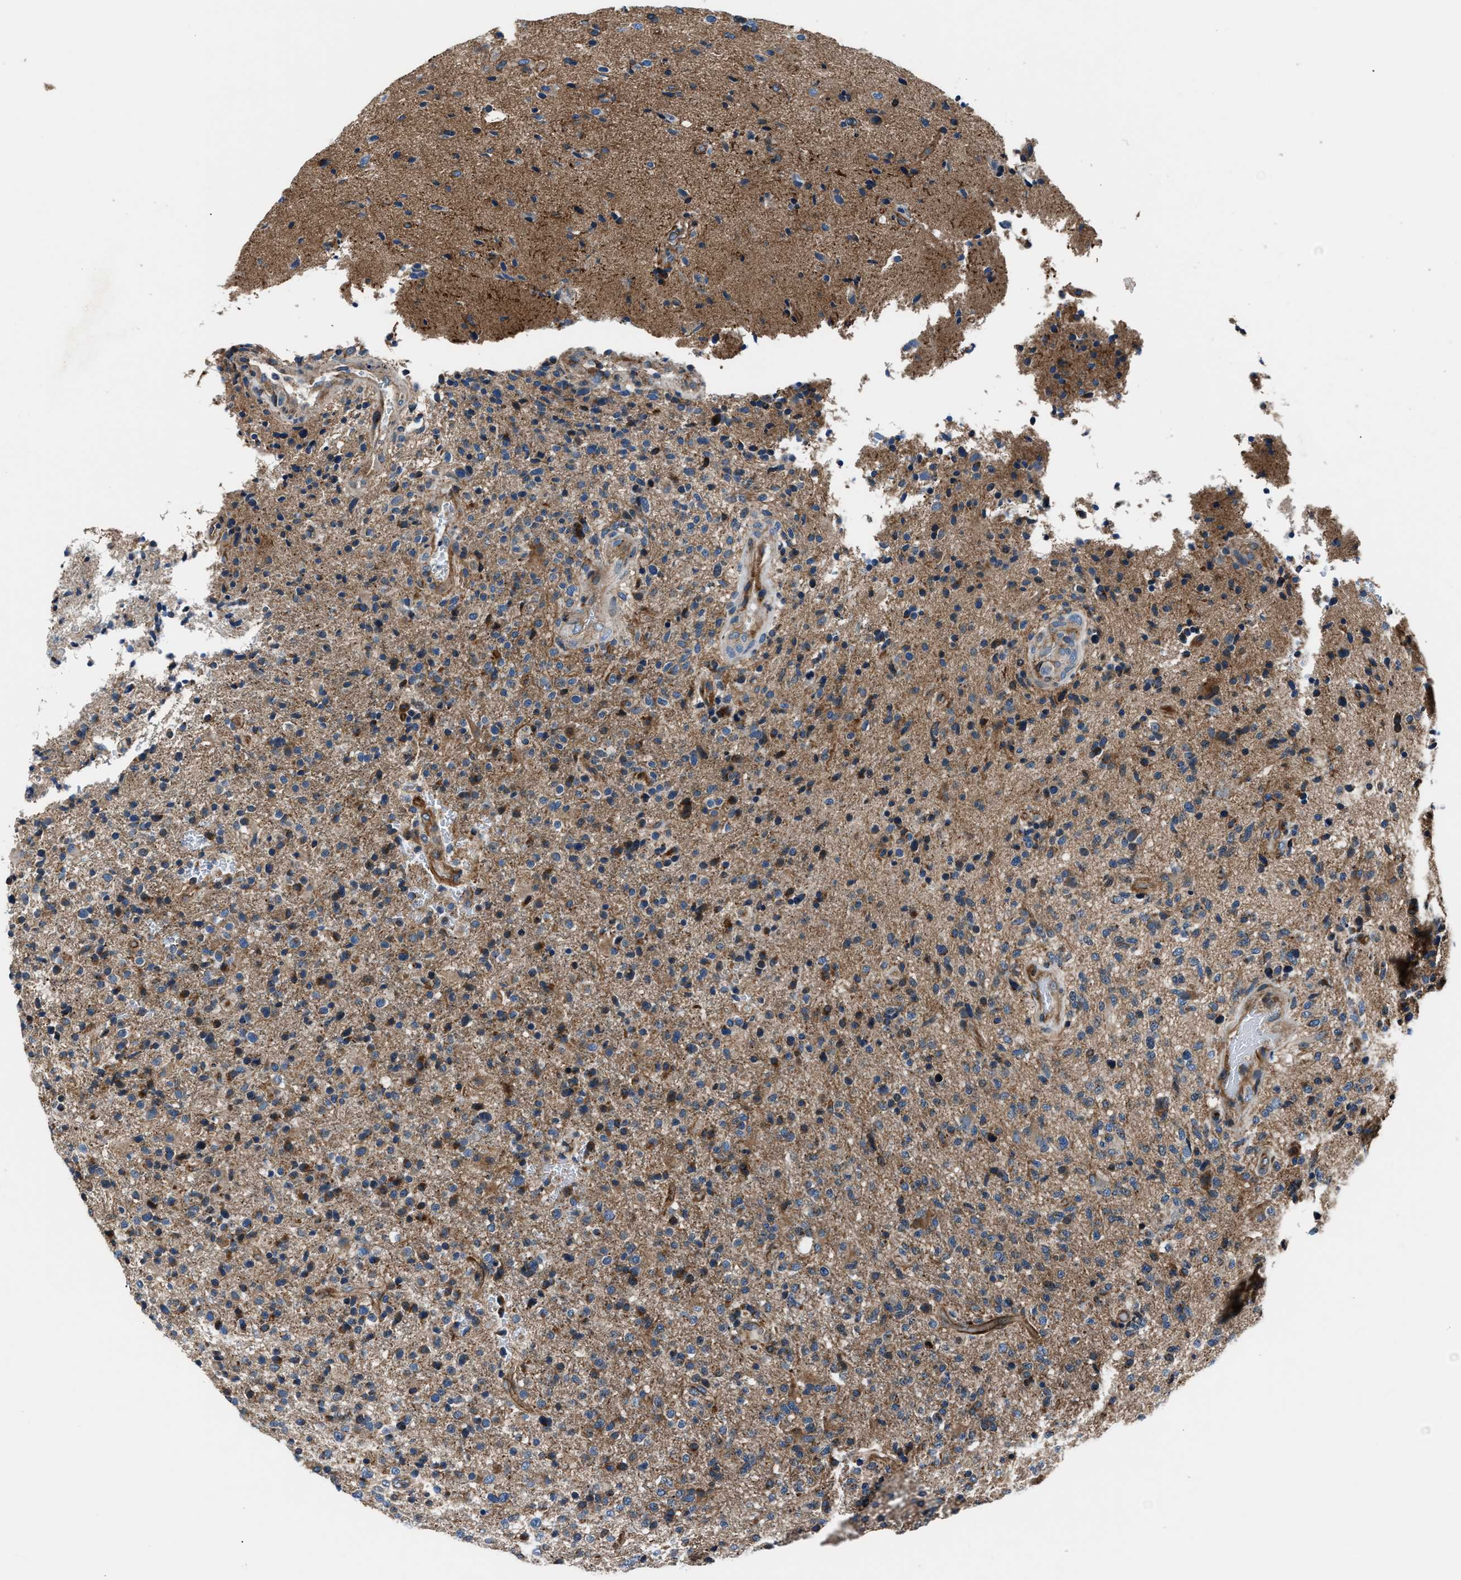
{"staining": {"intensity": "moderate", "quantity": "25%-75%", "location": "cytoplasmic/membranous"}, "tissue": "glioma", "cell_type": "Tumor cells", "image_type": "cancer", "snomed": [{"axis": "morphology", "description": "Glioma, malignant, High grade"}, {"axis": "topography", "description": "Brain"}], "caption": "IHC image of neoplastic tissue: malignant high-grade glioma stained using immunohistochemistry (IHC) shows medium levels of moderate protein expression localized specifically in the cytoplasmic/membranous of tumor cells, appearing as a cytoplasmic/membranous brown color.", "gene": "GGCT", "patient": {"sex": "male", "age": 72}}